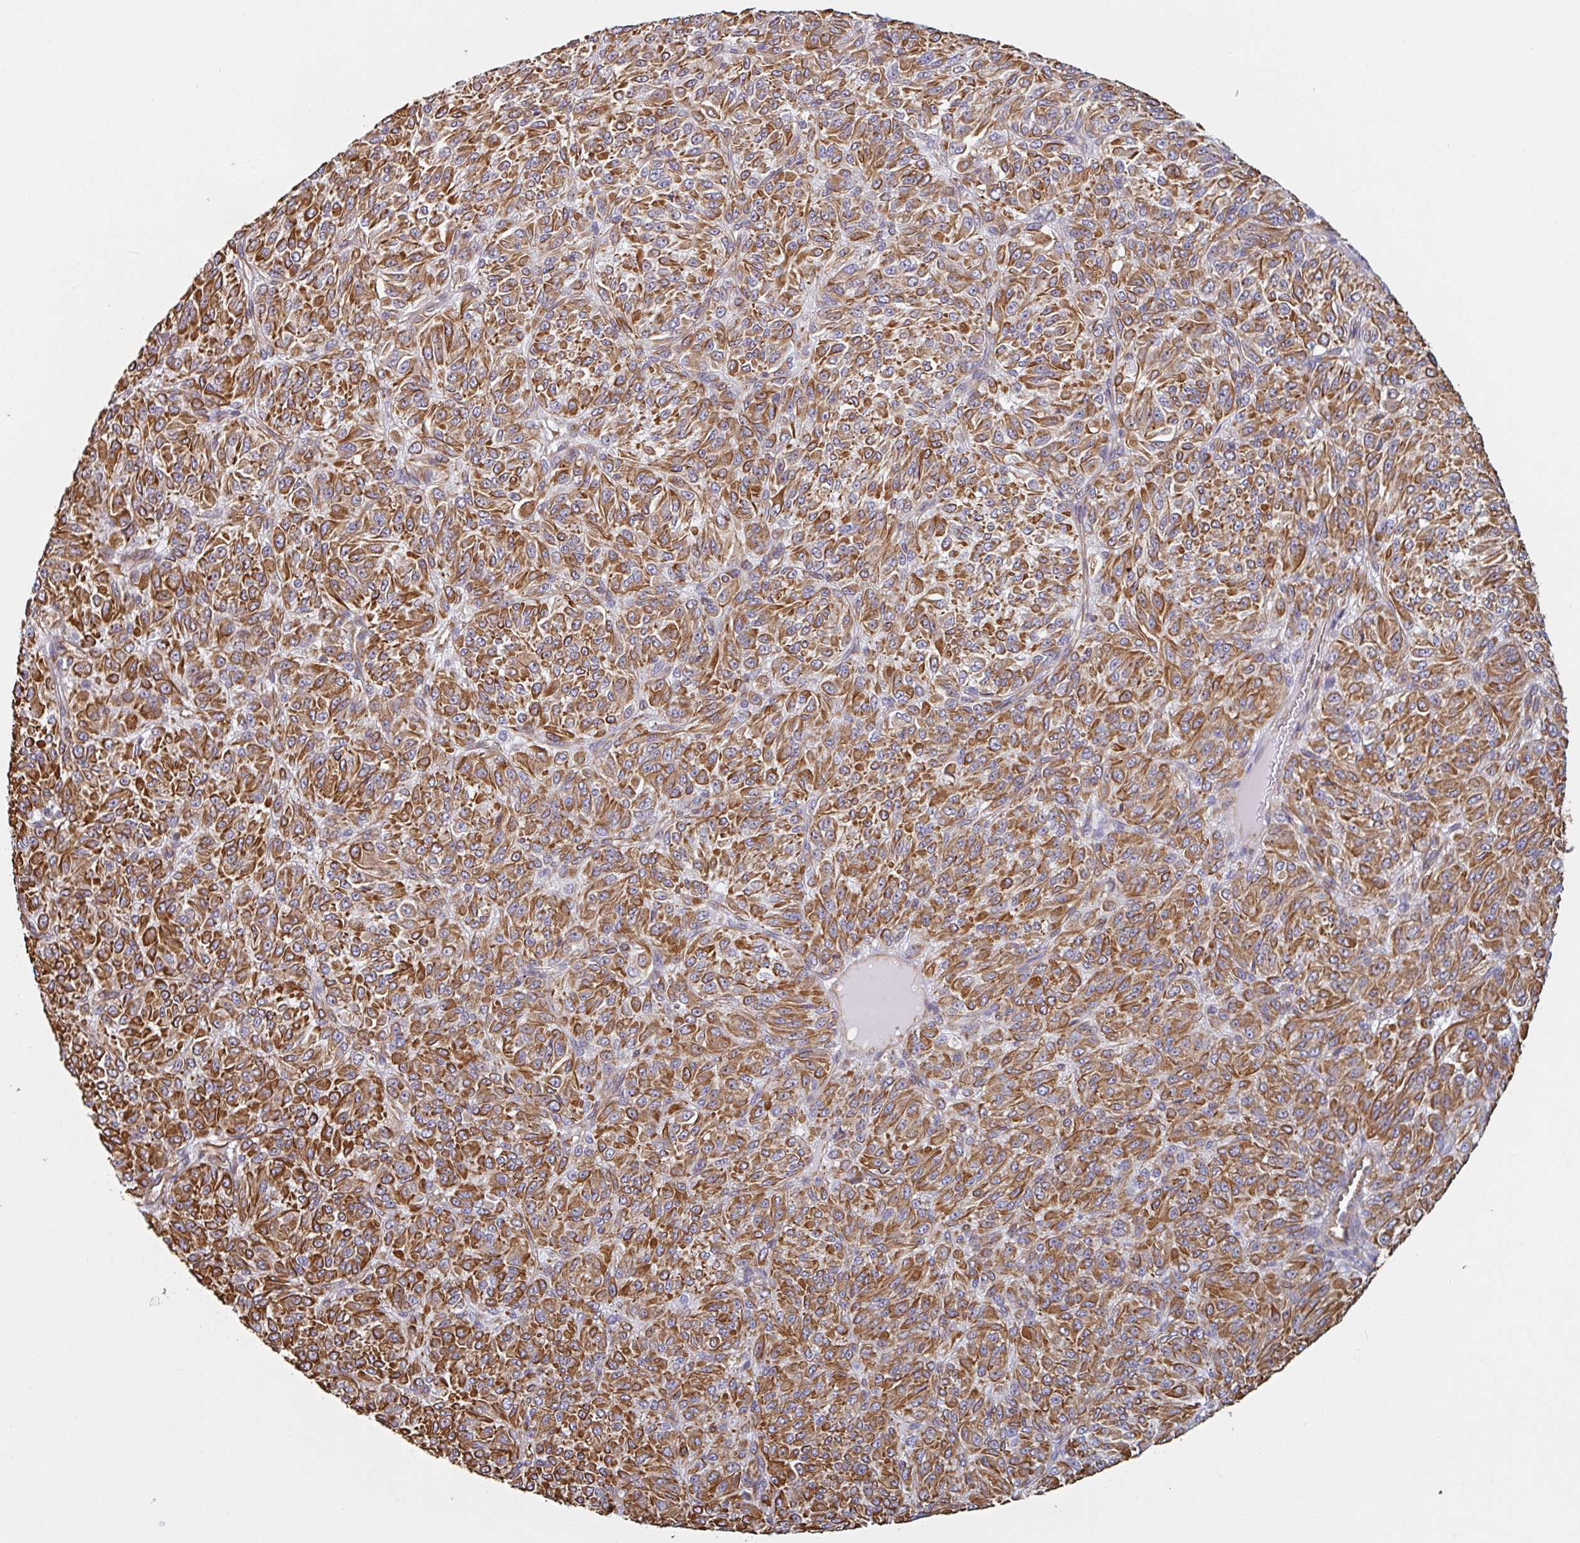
{"staining": {"intensity": "strong", "quantity": ">75%", "location": "cytoplasmic/membranous"}, "tissue": "melanoma", "cell_type": "Tumor cells", "image_type": "cancer", "snomed": [{"axis": "morphology", "description": "Malignant melanoma, Metastatic site"}, {"axis": "topography", "description": "Brain"}], "caption": "A micrograph of human melanoma stained for a protein shows strong cytoplasmic/membranous brown staining in tumor cells. The protein of interest is shown in brown color, while the nuclei are stained blue.", "gene": "PPFIA1", "patient": {"sex": "female", "age": 56}}